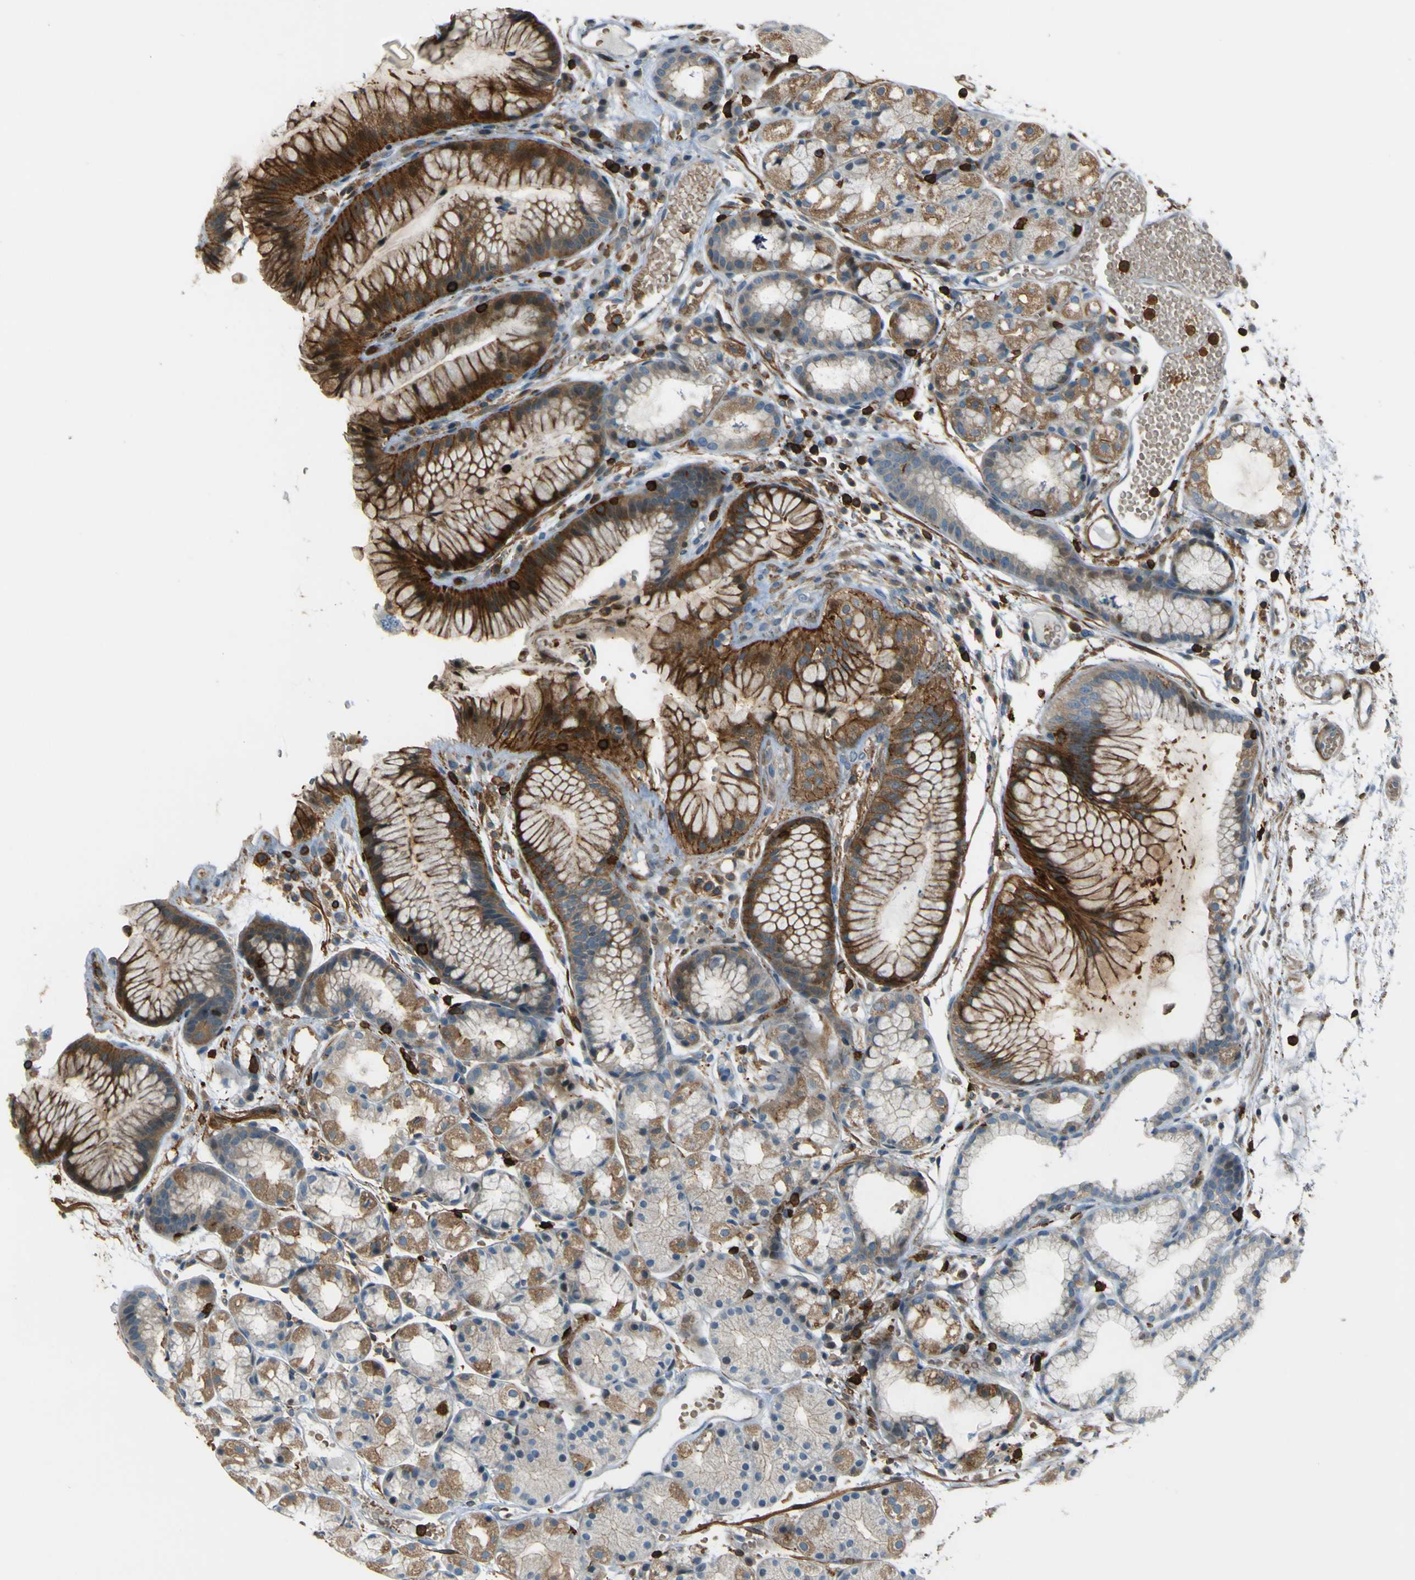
{"staining": {"intensity": "strong", "quantity": "25%-75%", "location": "cytoplasmic/membranous"}, "tissue": "stomach", "cell_type": "Glandular cells", "image_type": "normal", "snomed": [{"axis": "morphology", "description": "Normal tissue, NOS"}, {"axis": "topography", "description": "Stomach, upper"}], "caption": "About 25%-75% of glandular cells in benign stomach demonstrate strong cytoplasmic/membranous protein staining as visualized by brown immunohistochemical staining.", "gene": "PCDHB5", "patient": {"sex": "male", "age": 72}}